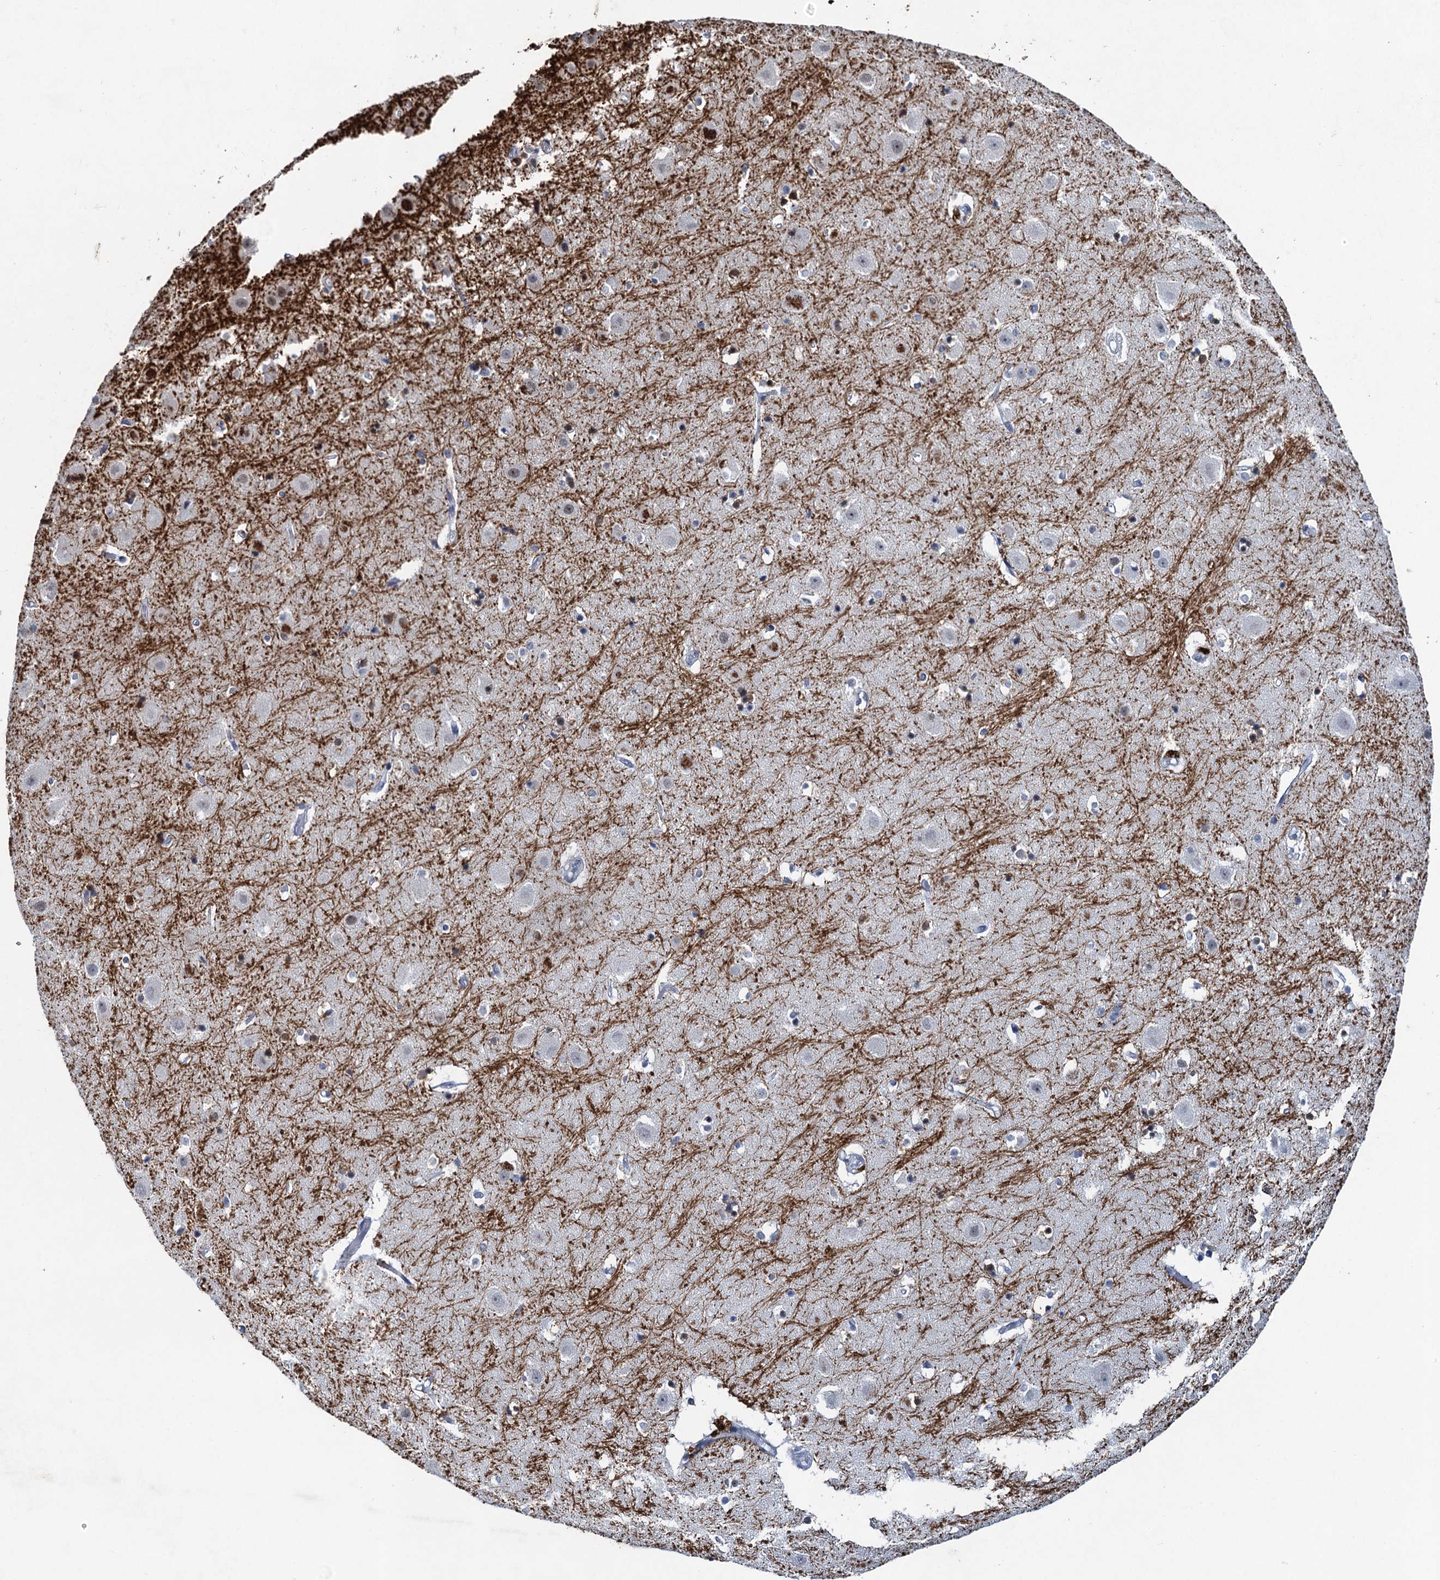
{"staining": {"intensity": "negative", "quantity": "none", "location": "none"}, "tissue": "hippocampus", "cell_type": "Glial cells", "image_type": "normal", "snomed": [{"axis": "morphology", "description": "Normal tissue, NOS"}, {"axis": "topography", "description": "Hippocampus"}], "caption": "The IHC photomicrograph has no significant expression in glial cells of hippocampus.", "gene": "ENSG00000230707", "patient": {"sex": "female", "age": 52}}